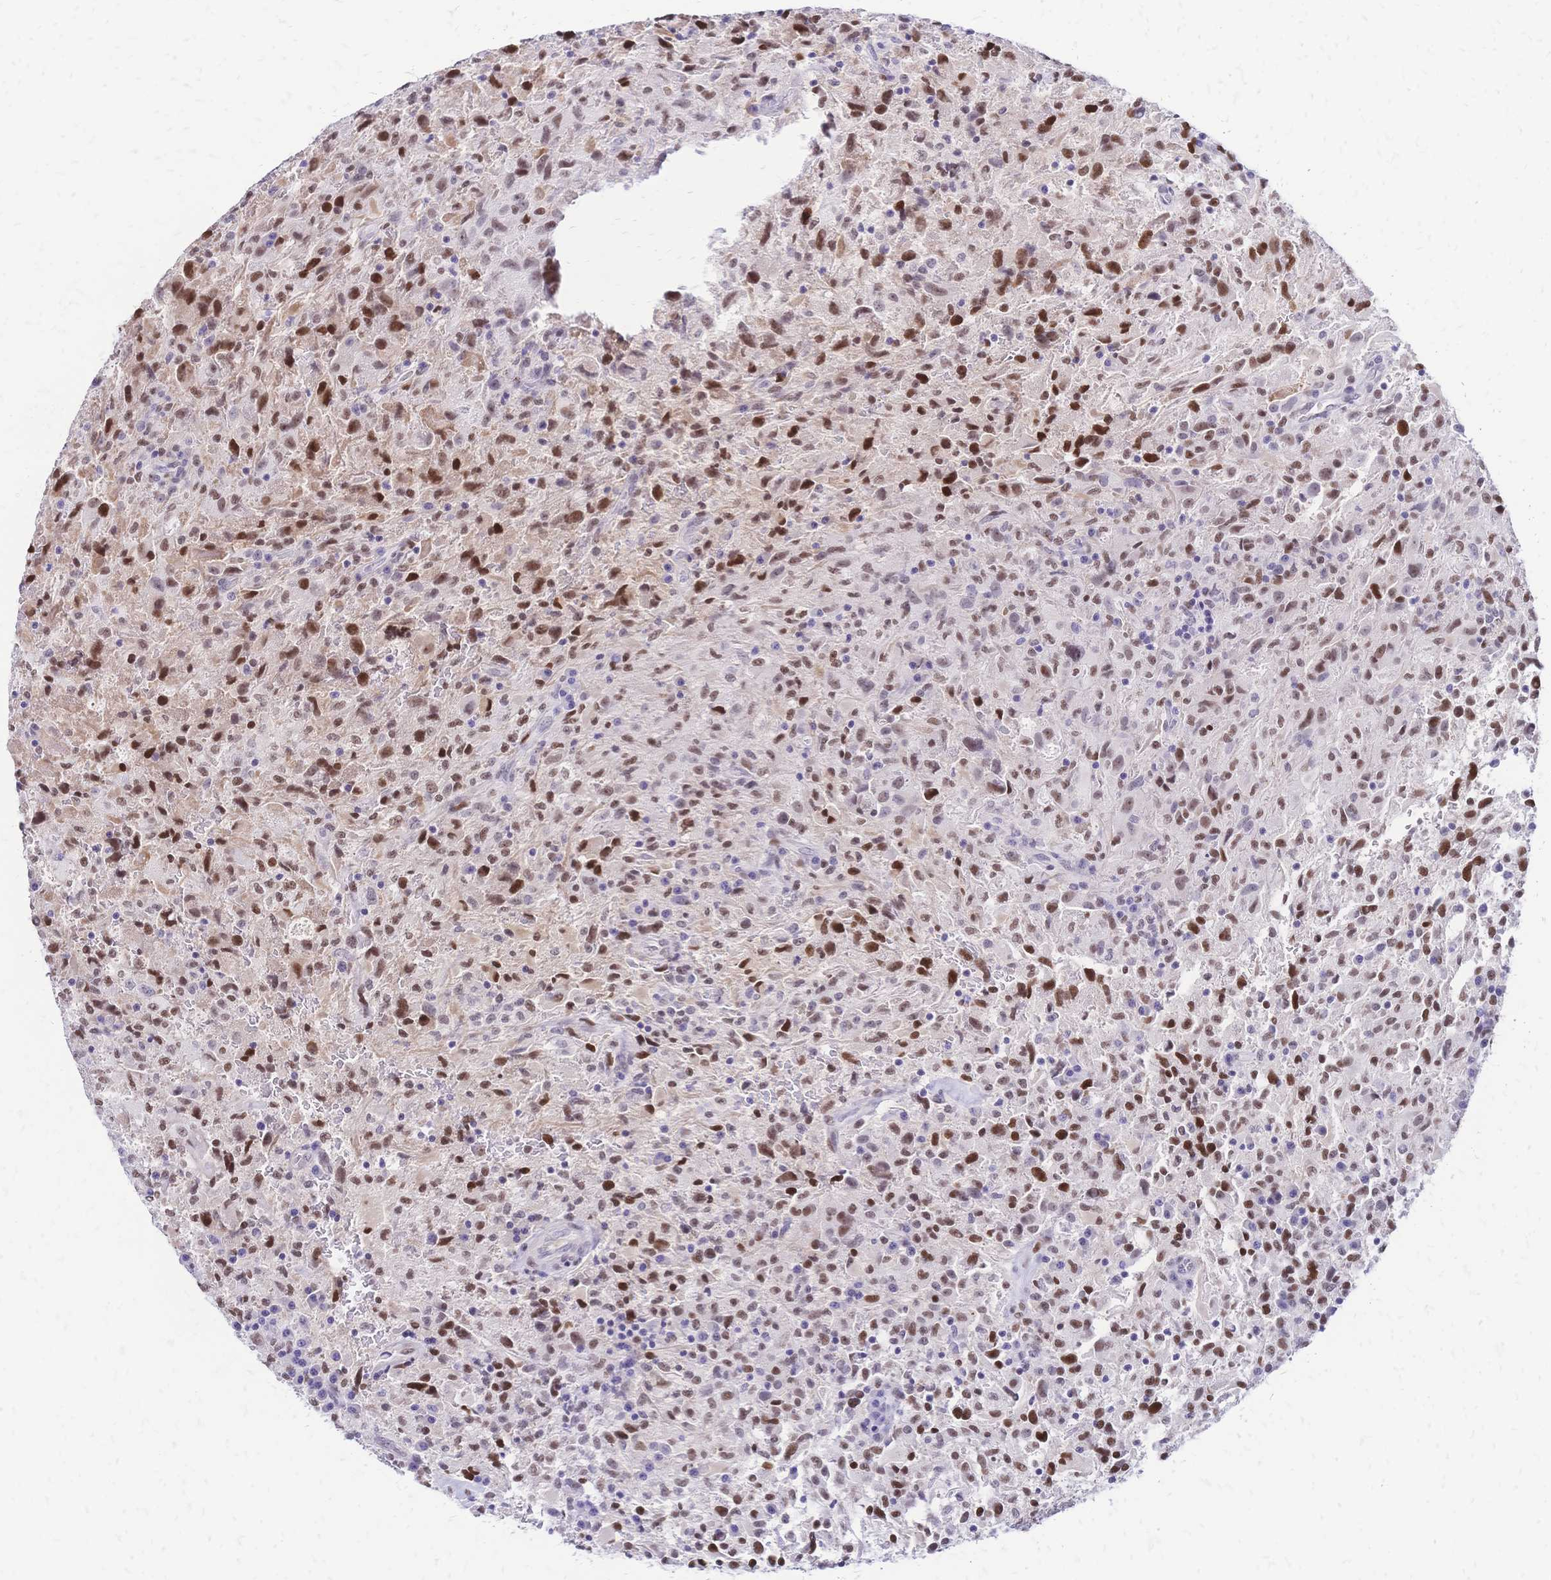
{"staining": {"intensity": "moderate", "quantity": "25%-75%", "location": "nuclear"}, "tissue": "glioma", "cell_type": "Tumor cells", "image_type": "cancer", "snomed": [{"axis": "morphology", "description": "Glioma, malignant, High grade"}, {"axis": "topography", "description": "Brain"}], "caption": "Immunohistochemical staining of human glioma reveals medium levels of moderate nuclear expression in about 25%-75% of tumor cells. (Brightfield microscopy of DAB IHC at high magnification).", "gene": "NFIC", "patient": {"sex": "male", "age": 68}}